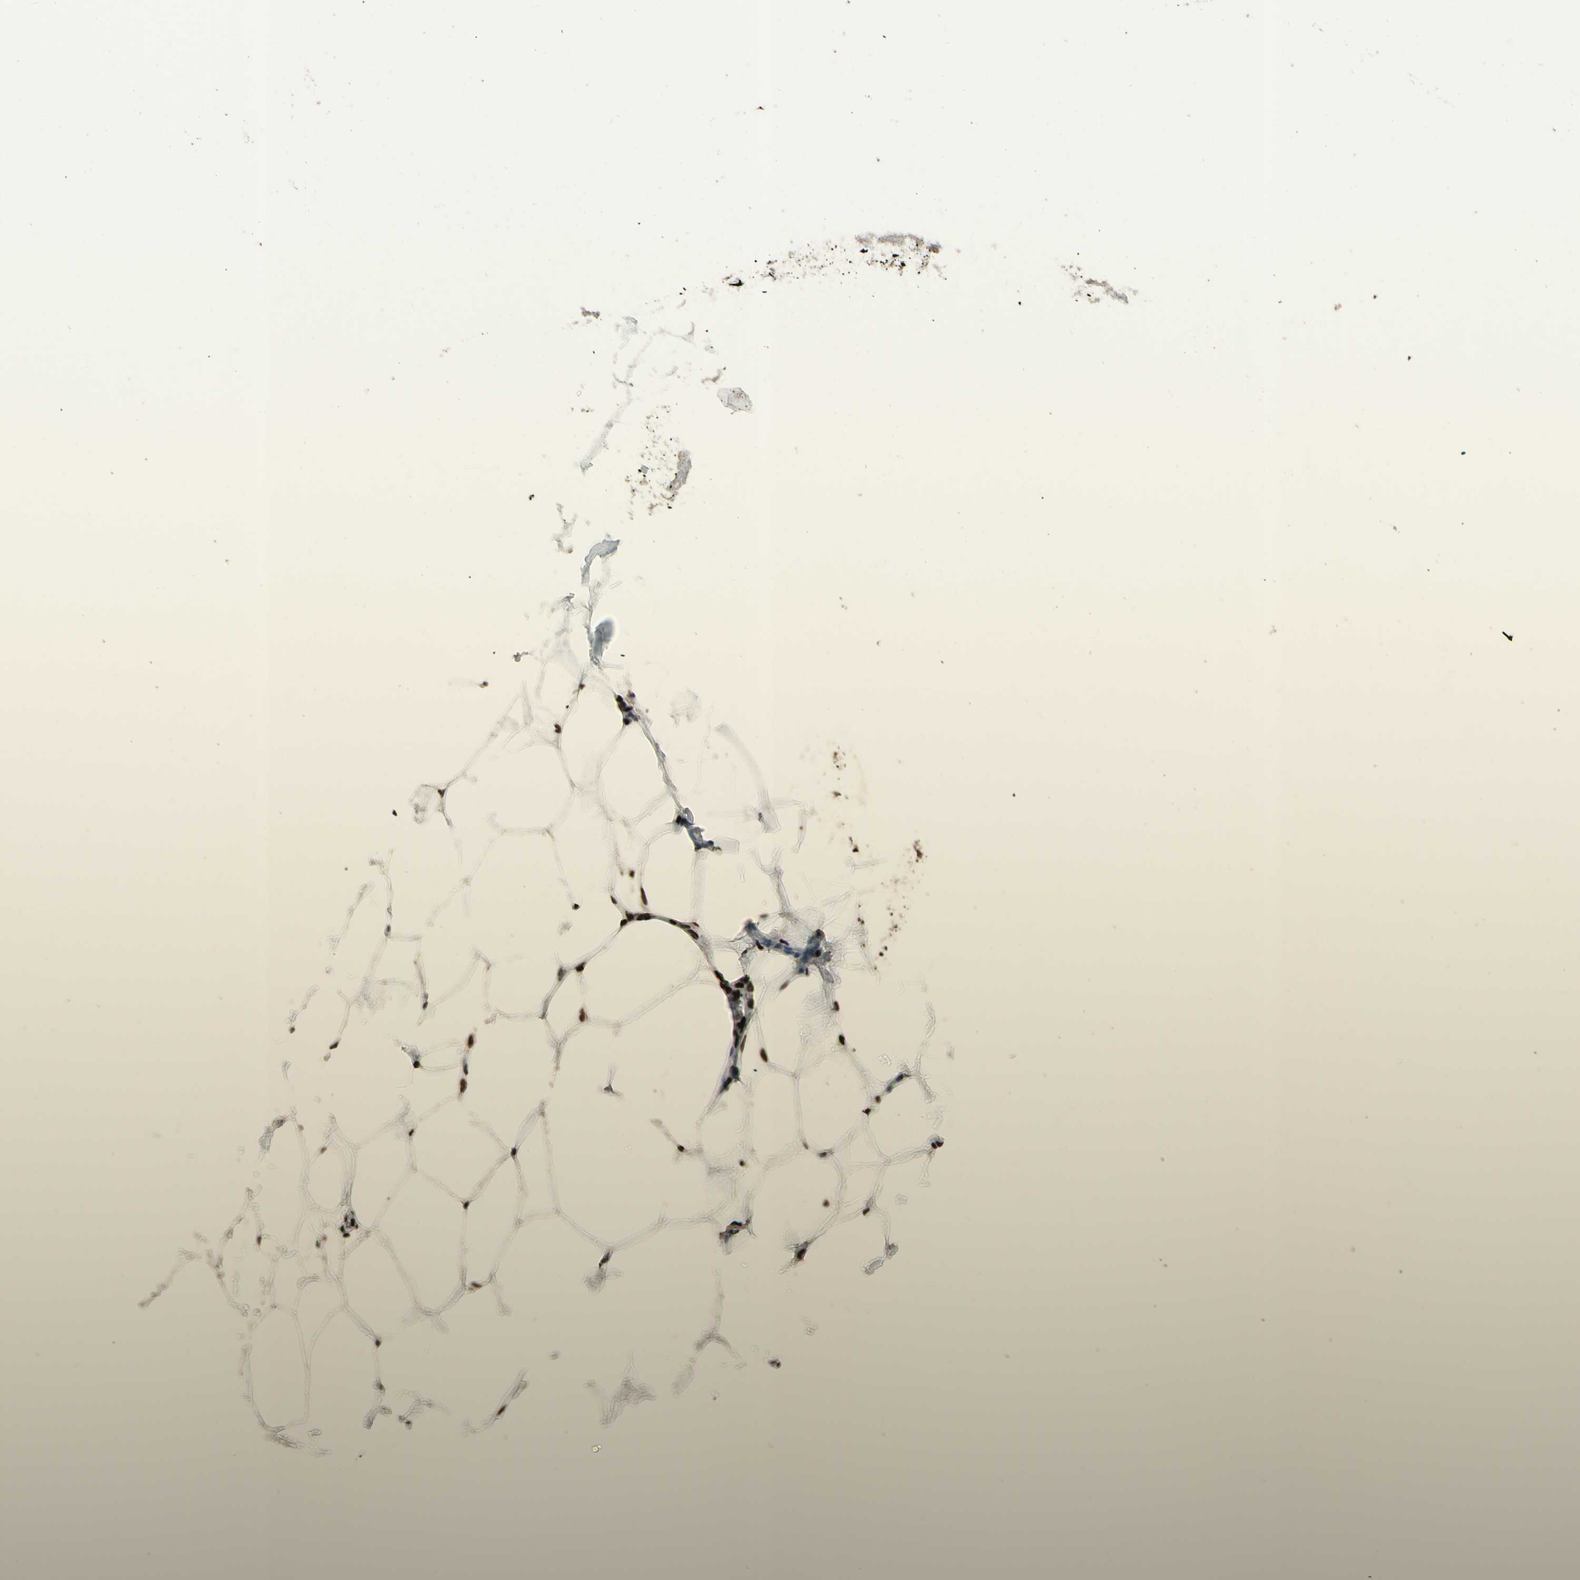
{"staining": {"intensity": "strong", "quantity": ">75%", "location": "nuclear"}, "tissue": "adipose tissue", "cell_type": "Adipocytes", "image_type": "normal", "snomed": [{"axis": "morphology", "description": "Normal tissue, NOS"}, {"axis": "morphology", "description": "Duct carcinoma"}, {"axis": "topography", "description": "Breast"}, {"axis": "topography", "description": "Adipose tissue"}], "caption": "Immunohistochemistry (IHC) (DAB) staining of benign adipose tissue exhibits strong nuclear protein positivity in approximately >75% of adipocytes.", "gene": "U2AF2", "patient": {"sex": "female", "age": 37}}